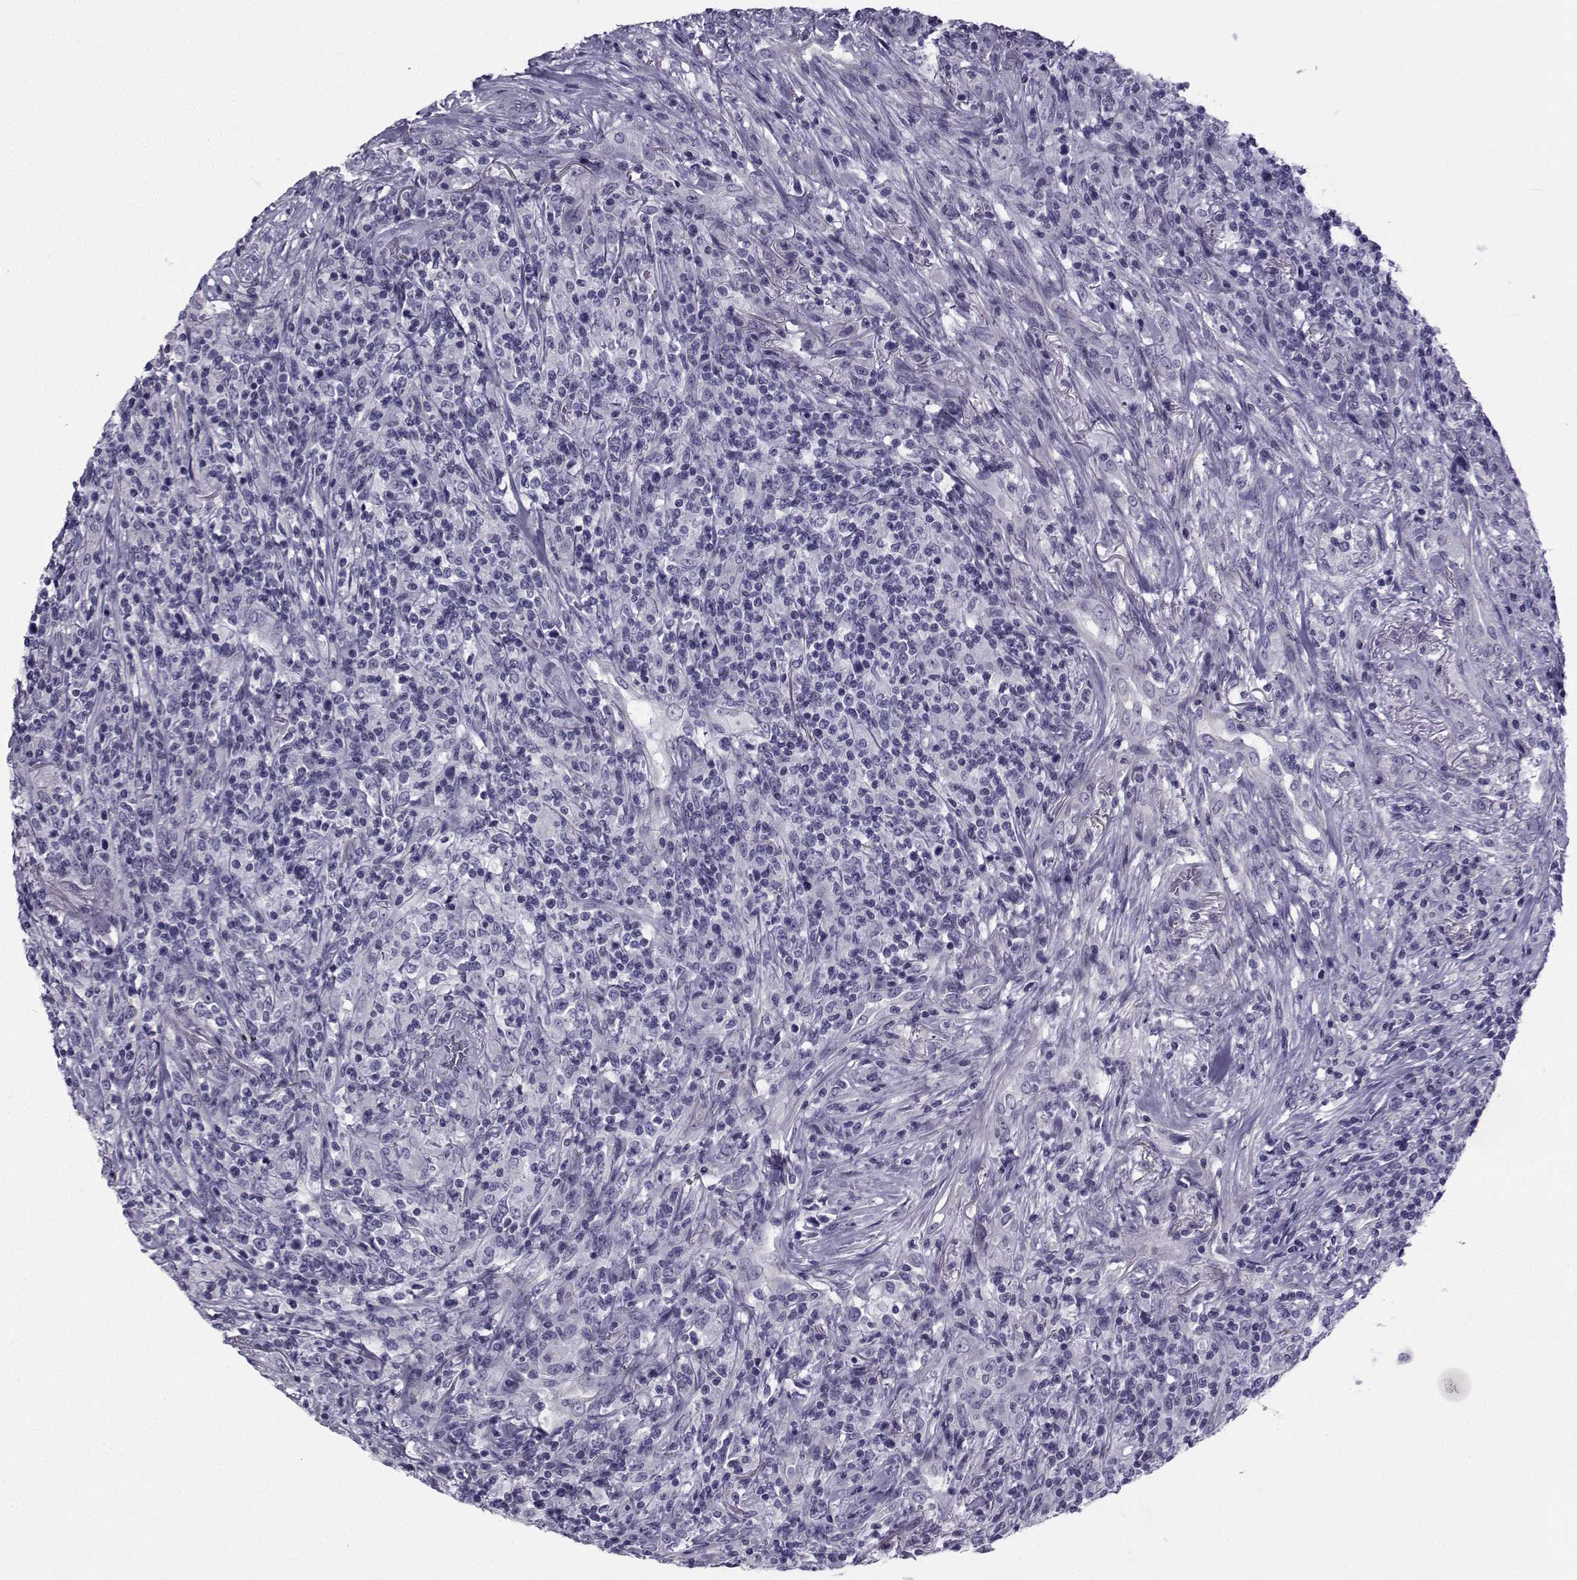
{"staining": {"intensity": "negative", "quantity": "none", "location": "none"}, "tissue": "lymphoma", "cell_type": "Tumor cells", "image_type": "cancer", "snomed": [{"axis": "morphology", "description": "Malignant lymphoma, non-Hodgkin's type, High grade"}, {"axis": "topography", "description": "Lung"}], "caption": "Immunohistochemistry of lymphoma exhibits no expression in tumor cells. Nuclei are stained in blue.", "gene": "SPANXD", "patient": {"sex": "male", "age": 79}}